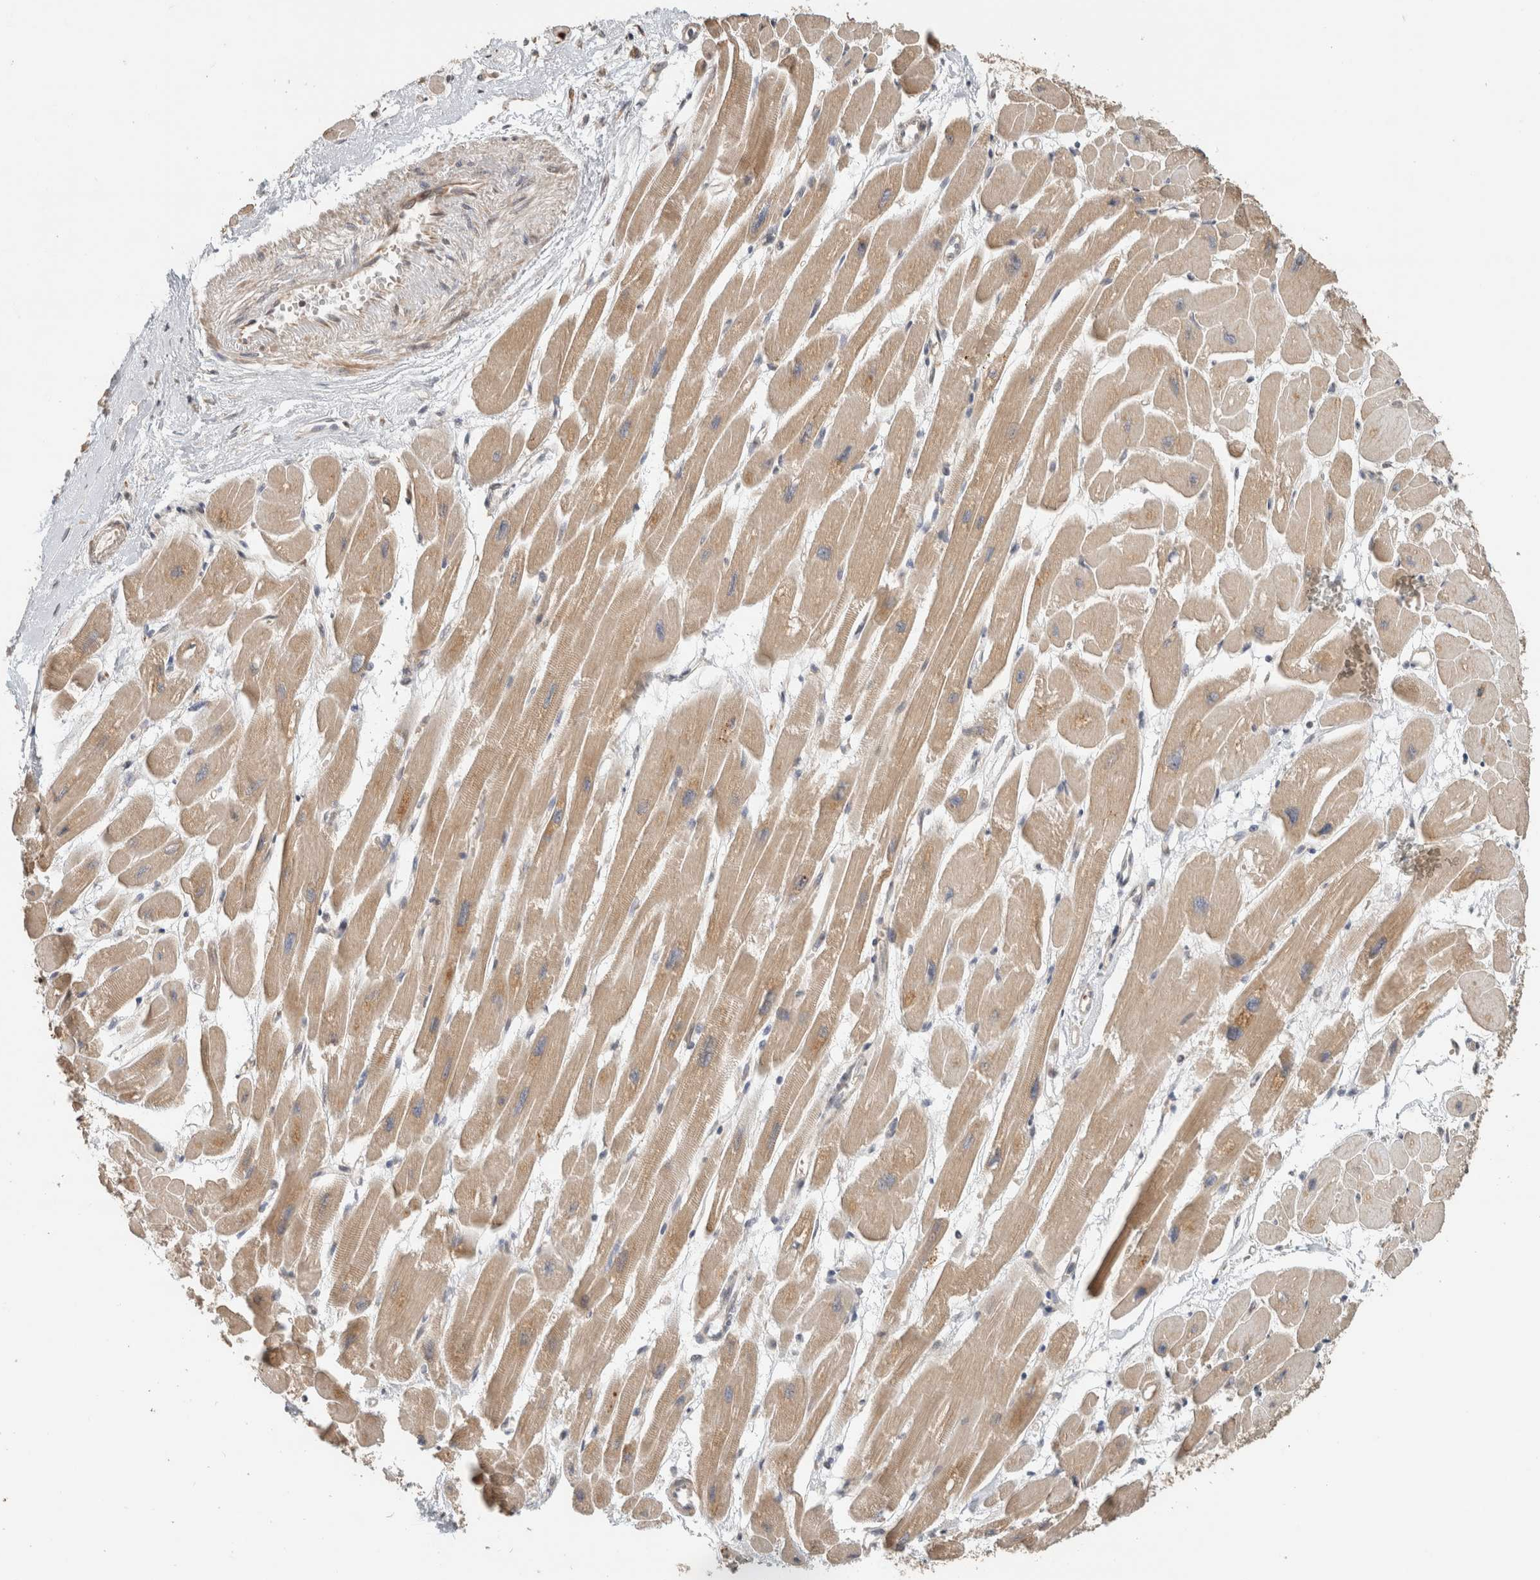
{"staining": {"intensity": "moderate", "quantity": ">75%", "location": "cytoplasmic/membranous"}, "tissue": "heart muscle", "cell_type": "Cardiomyocytes", "image_type": "normal", "snomed": [{"axis": "morphology", "description": "Normal tissue, NOS"}, {"axis": "topography", "description": "Heart"}], "caption": "Immunohistochemical staining of unremarkable heart muscle exhibits medium levels of moderate cytoplasmic/membranous staining in approximately >75% of cardiomyocytes. The protein is shown in brown color, while the nuclei are stained blue.", "gene": "GINS4", "patient": {"sex": "female", "age": 54}}